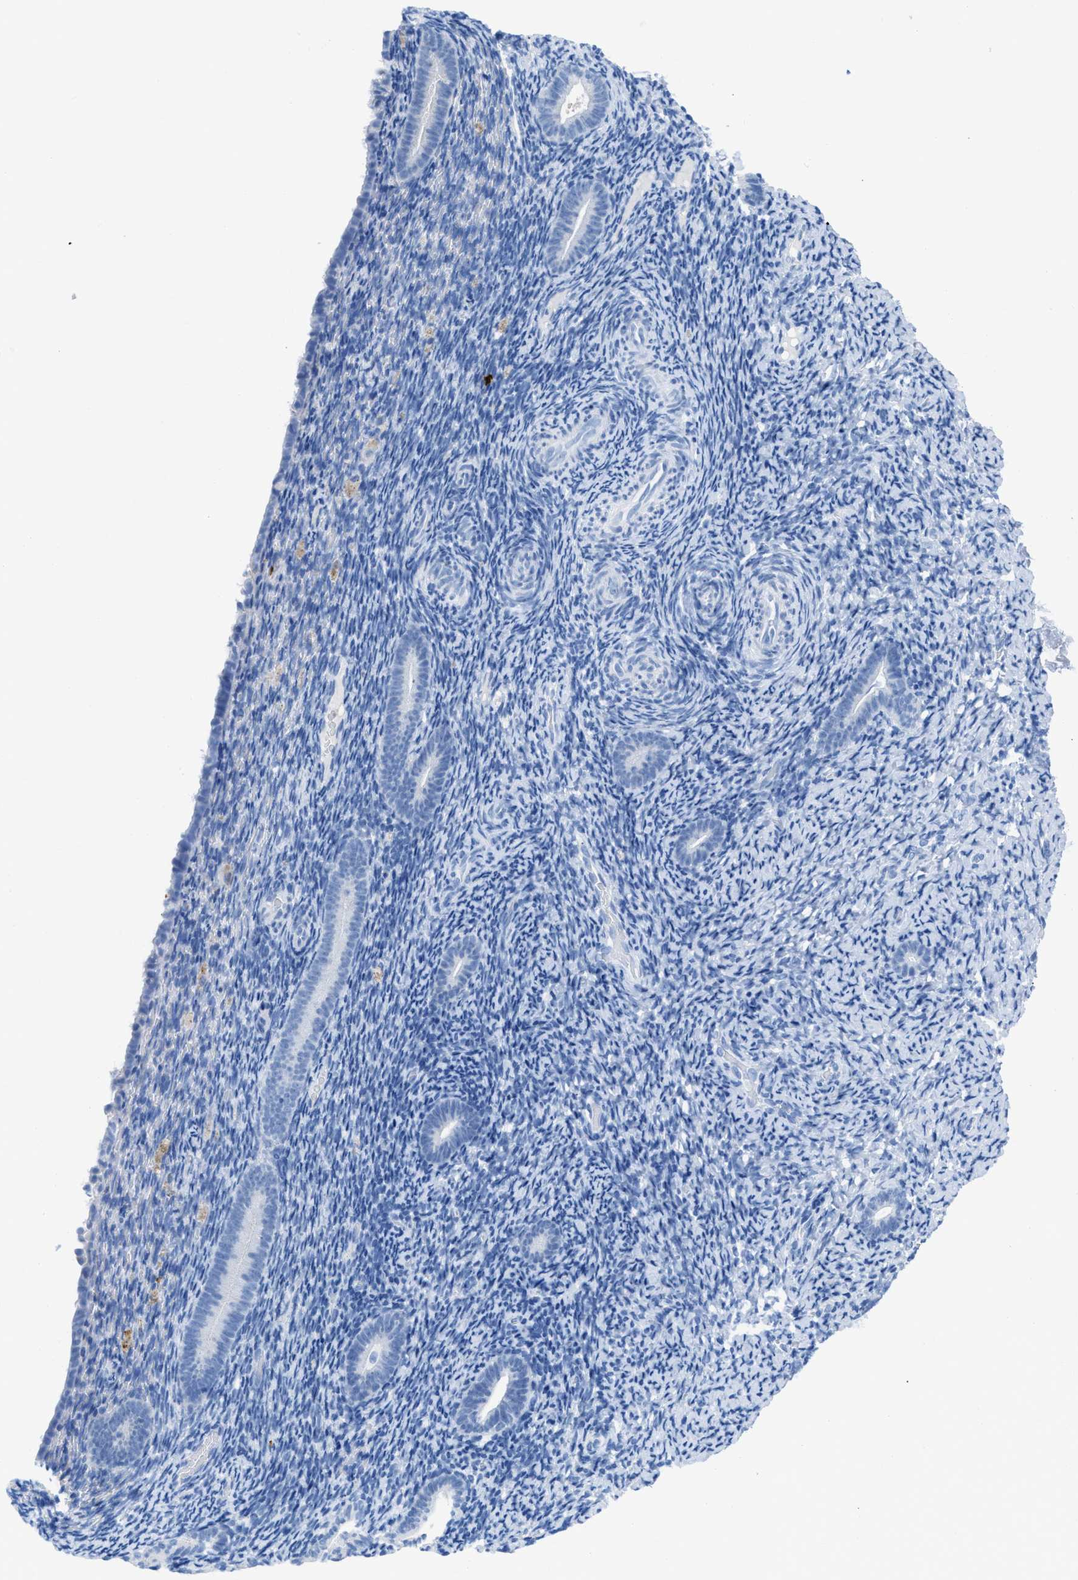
{"staining": {"intensity": "negative", "quantity": "none", "location": "none"}, "tissue": "endometrium", "cell_type": "Cells in endometrial stroma", "image_type": "normal", "snomed": [{"axis": "morphology", "description": "Normal tissue, NOS"}, {"axis": "topography", "description": "Endometrium"}], "caption": "Human endometrium stained for a protein using IHC exhibits no expression in cells in endometrial stroma.", "gene": "TCL1A", "patient": {"sex": "female", "age": 51}}